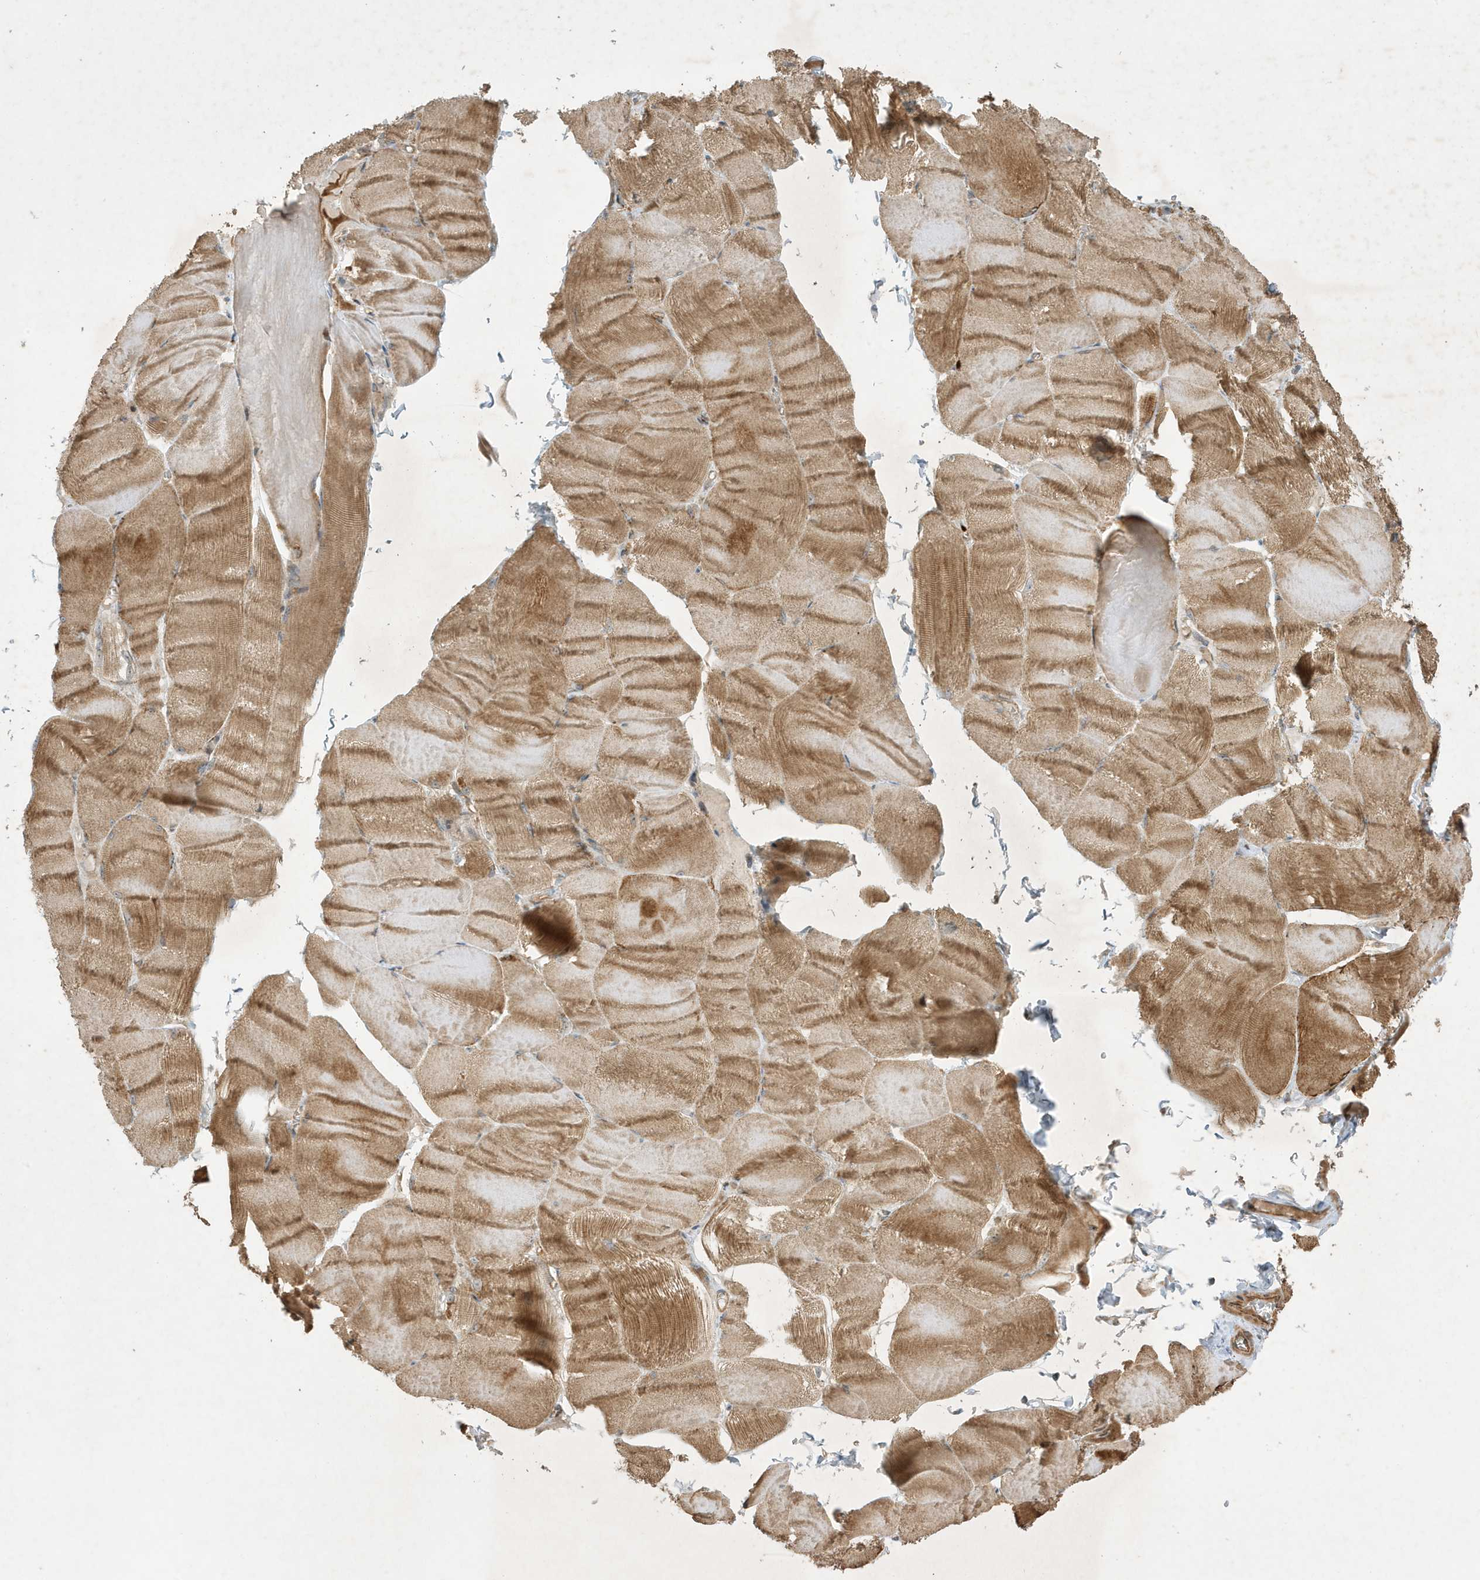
{"staining": {"intensity": "moderate", "quantity": ">75%", "location": "cytoplasmic/membranous"}, "tissue": "skeletal muscle", "cell_type": "Myocytes", "image_type": "normal", "snomed": [{"axis": "morphology", "description": "Normal tissue, NOS"}, {"axis": "morphology", "description": "Basal cell carcinoma"}, {"axis": "topography", "description": "Skeletal muscle"}], "caption": "Human skeletal muscle stained for a protein (brown) shows moderate cytoplasmic/membranous positive expression in about >75% of myocytes.", "gene": "IFT57", "patient": {"sex": "female", "age": 64}}